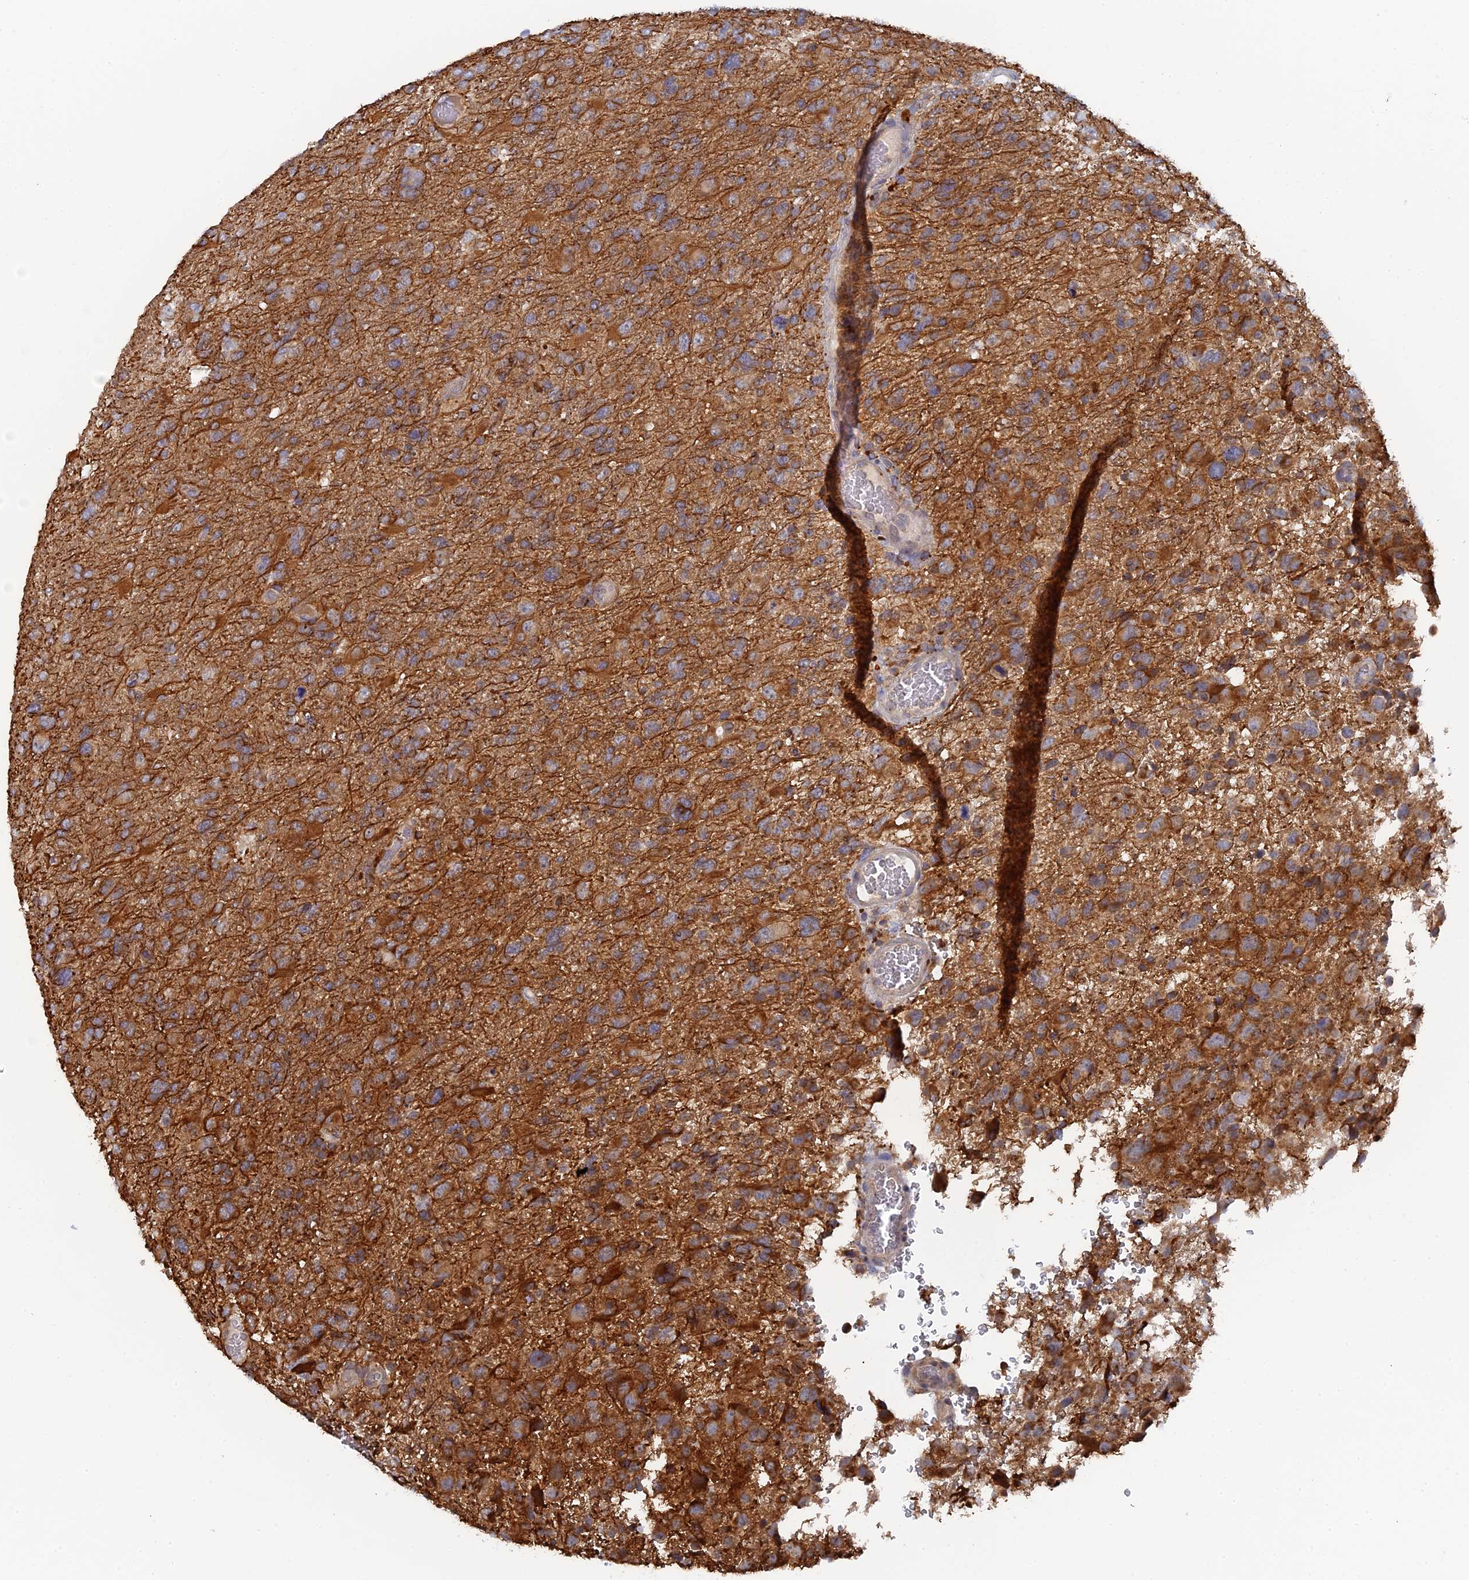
{"staining": {"intensity": "strong", "quantity": ">75%", "location": "cytoplasmic/membranous"}, "tissue": "glioma", "cell_type": "Tumor cells", "image_type": "cancer", "snomed": [{"axis": "morphology", "description": "Glioma, malignant, High grade"}, {"axis": "topography", "description": "Brain"}], "caption": "A brown stain labels strong cytoplasmic/membranous staining of a protein in human high-grade glioma (malignant) tumor cells.", "gene": "MIGA2", "patient": {"sex": "male", "age": 61}}